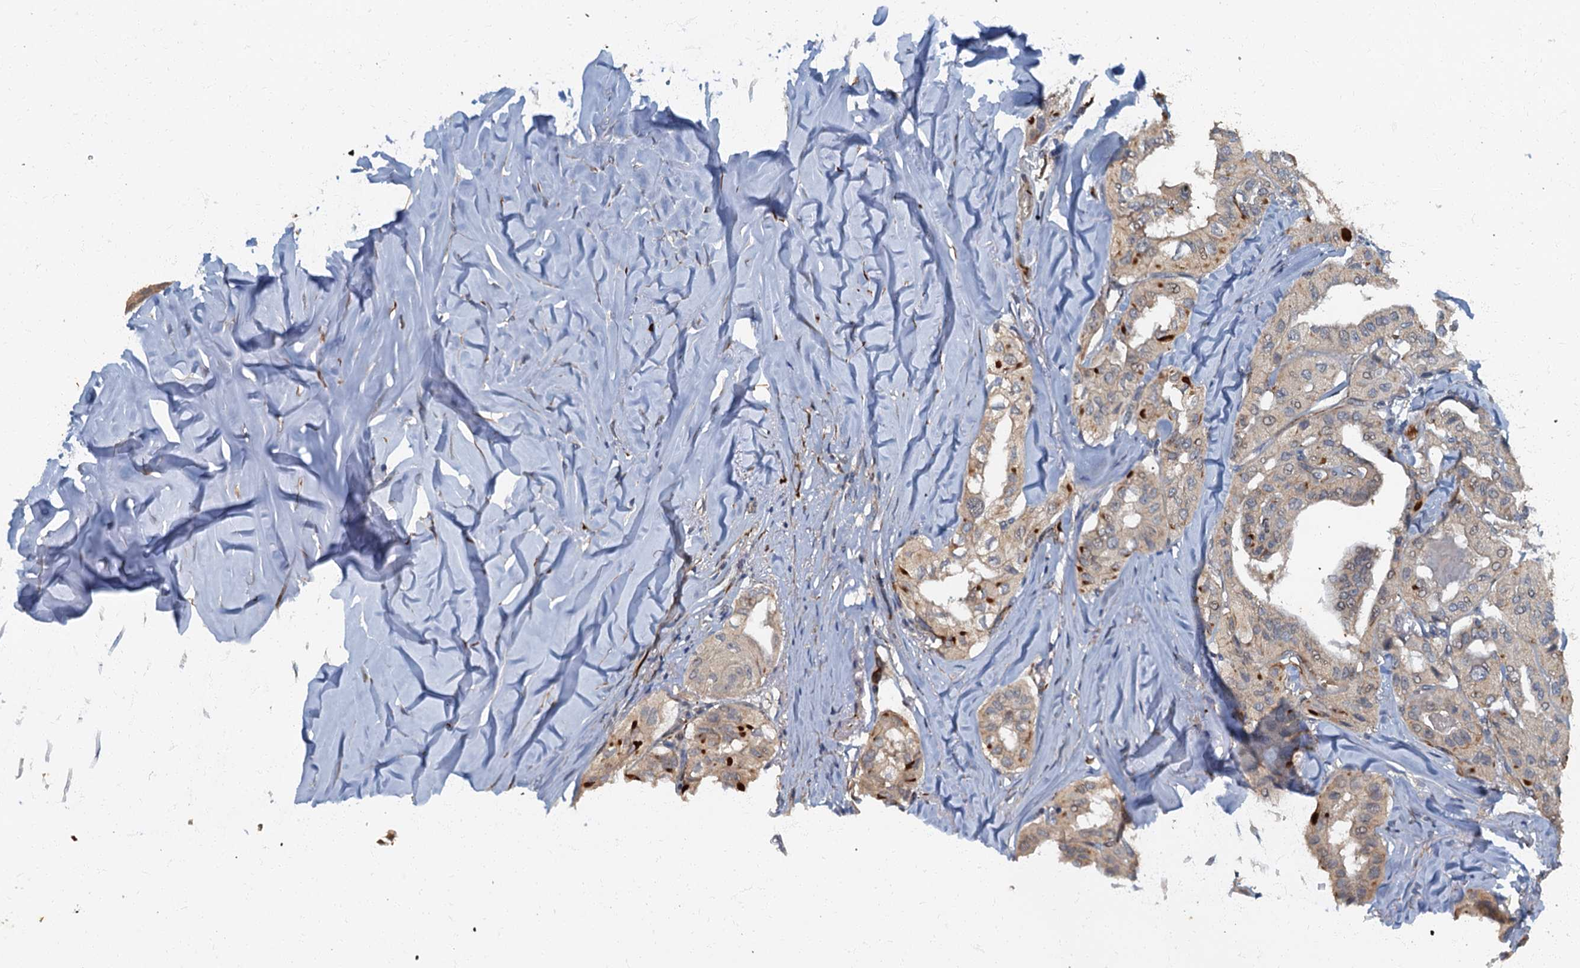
{"staining": {"intensity": "moderate", "quantity": "<25%", "location": "cytoplasmic/membranous"}, "tissue": "thyroid cancer", "cell_type": "Tumor cells", "image_type": "cancer", "snomed": [{"axis": "morphology", "description": "Papillary adenocarcinoma, NOS"}, {"axis": "topography", "description": "Thyroid gland"}], "caption": "About <25% of tumor cells in human thyroid cancer (papillary adenocarcinoma) display moderate cytoplasmic/membranous protein positivity as visualized by brown immunohistochemical staining.", "gene": "ARL11", "patient": {"sex": "female", "age": 59}}